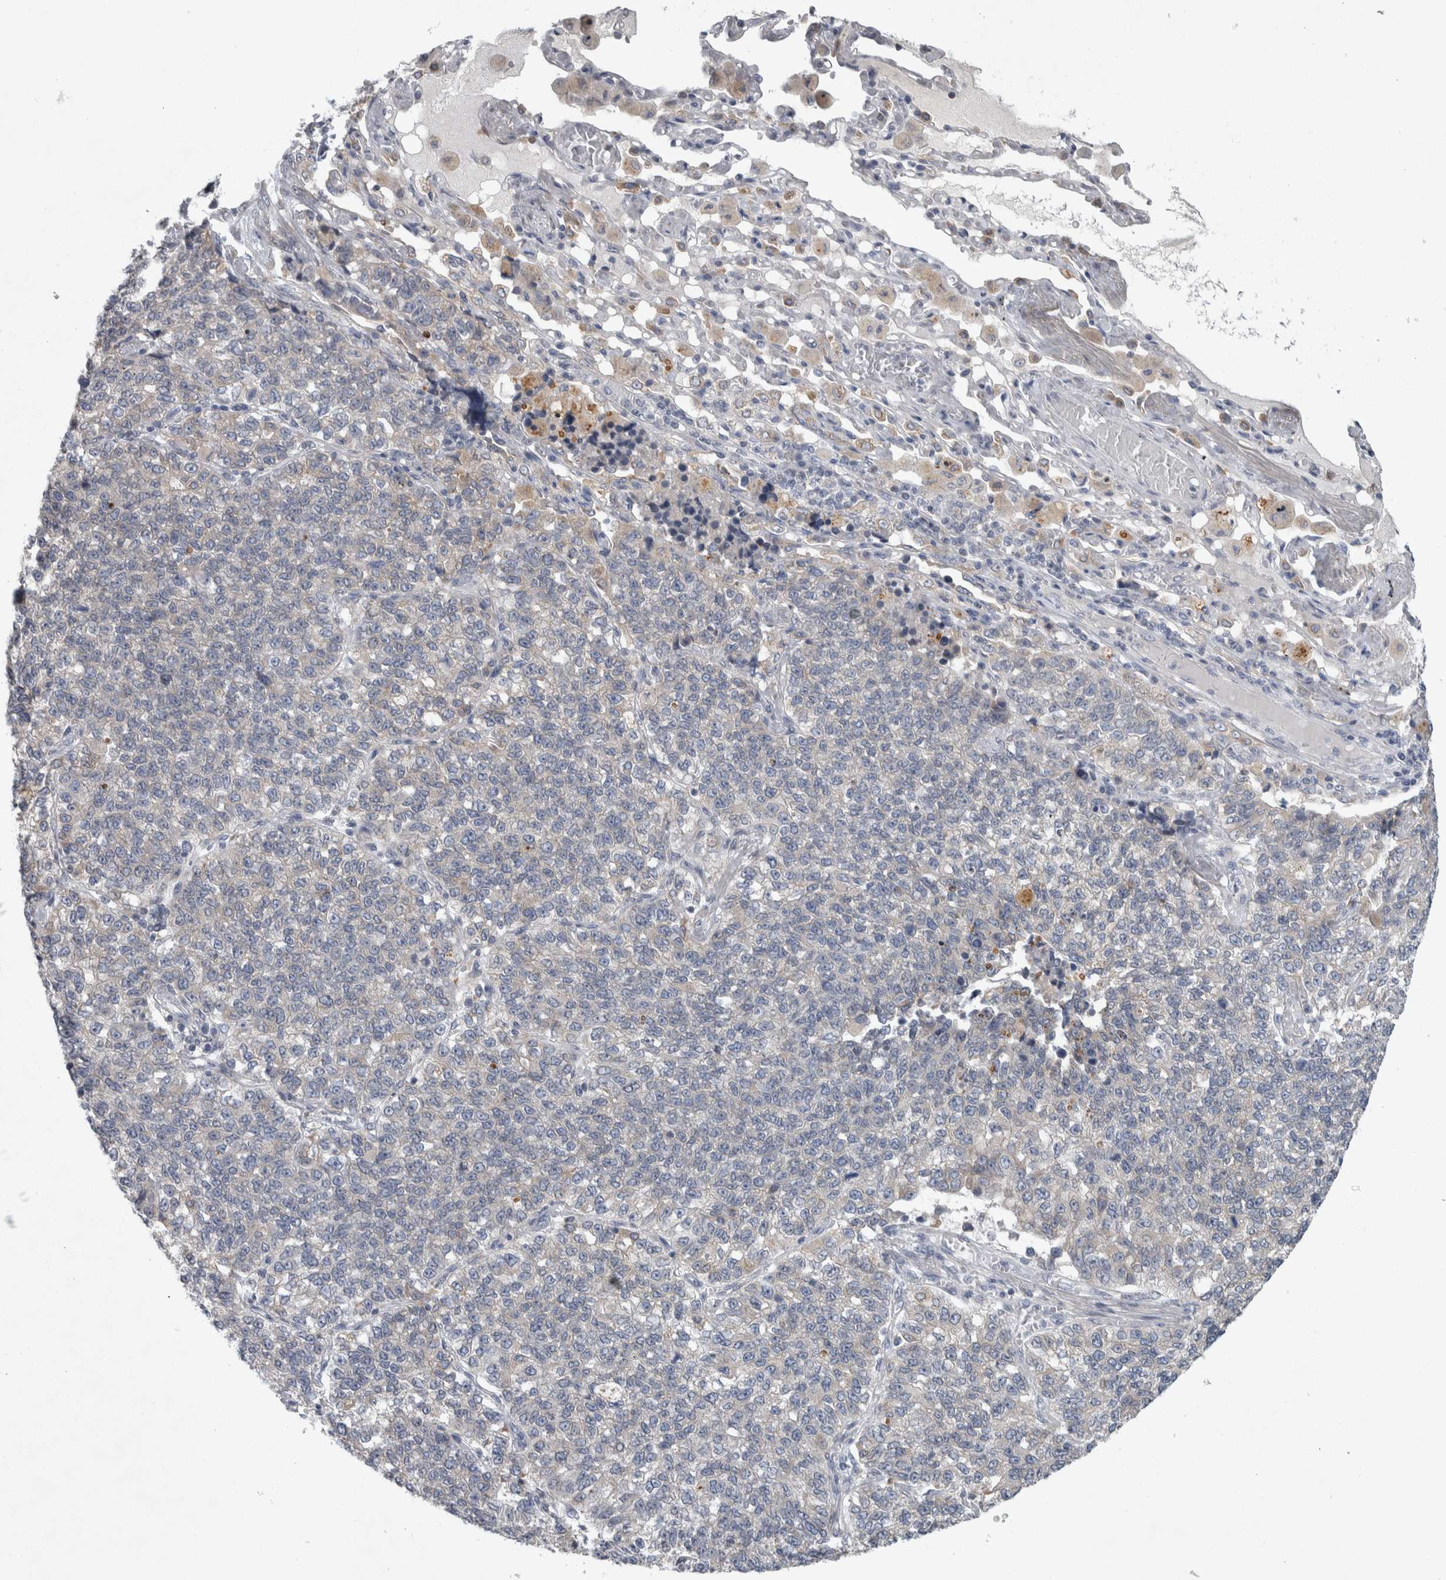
{"staining": {"intensity": "negative", "quantity": "none", "location": "none"}, "tissue": "lung cancer", "cell_type": "Tumor cells", "image_type": "cancer", "snomed": [{"axis": "morphology", "description": "Adenocarcinoma, NOS"}, {"axis": "topography", "description": "Lung"}], "caption": "Adenocarcinoma (lung) was stained to show a protein in brown. There is no significant staining in tumor cells.", "gene": "SIGMAR1", "patient": {"sex": "male", "age": 49}}